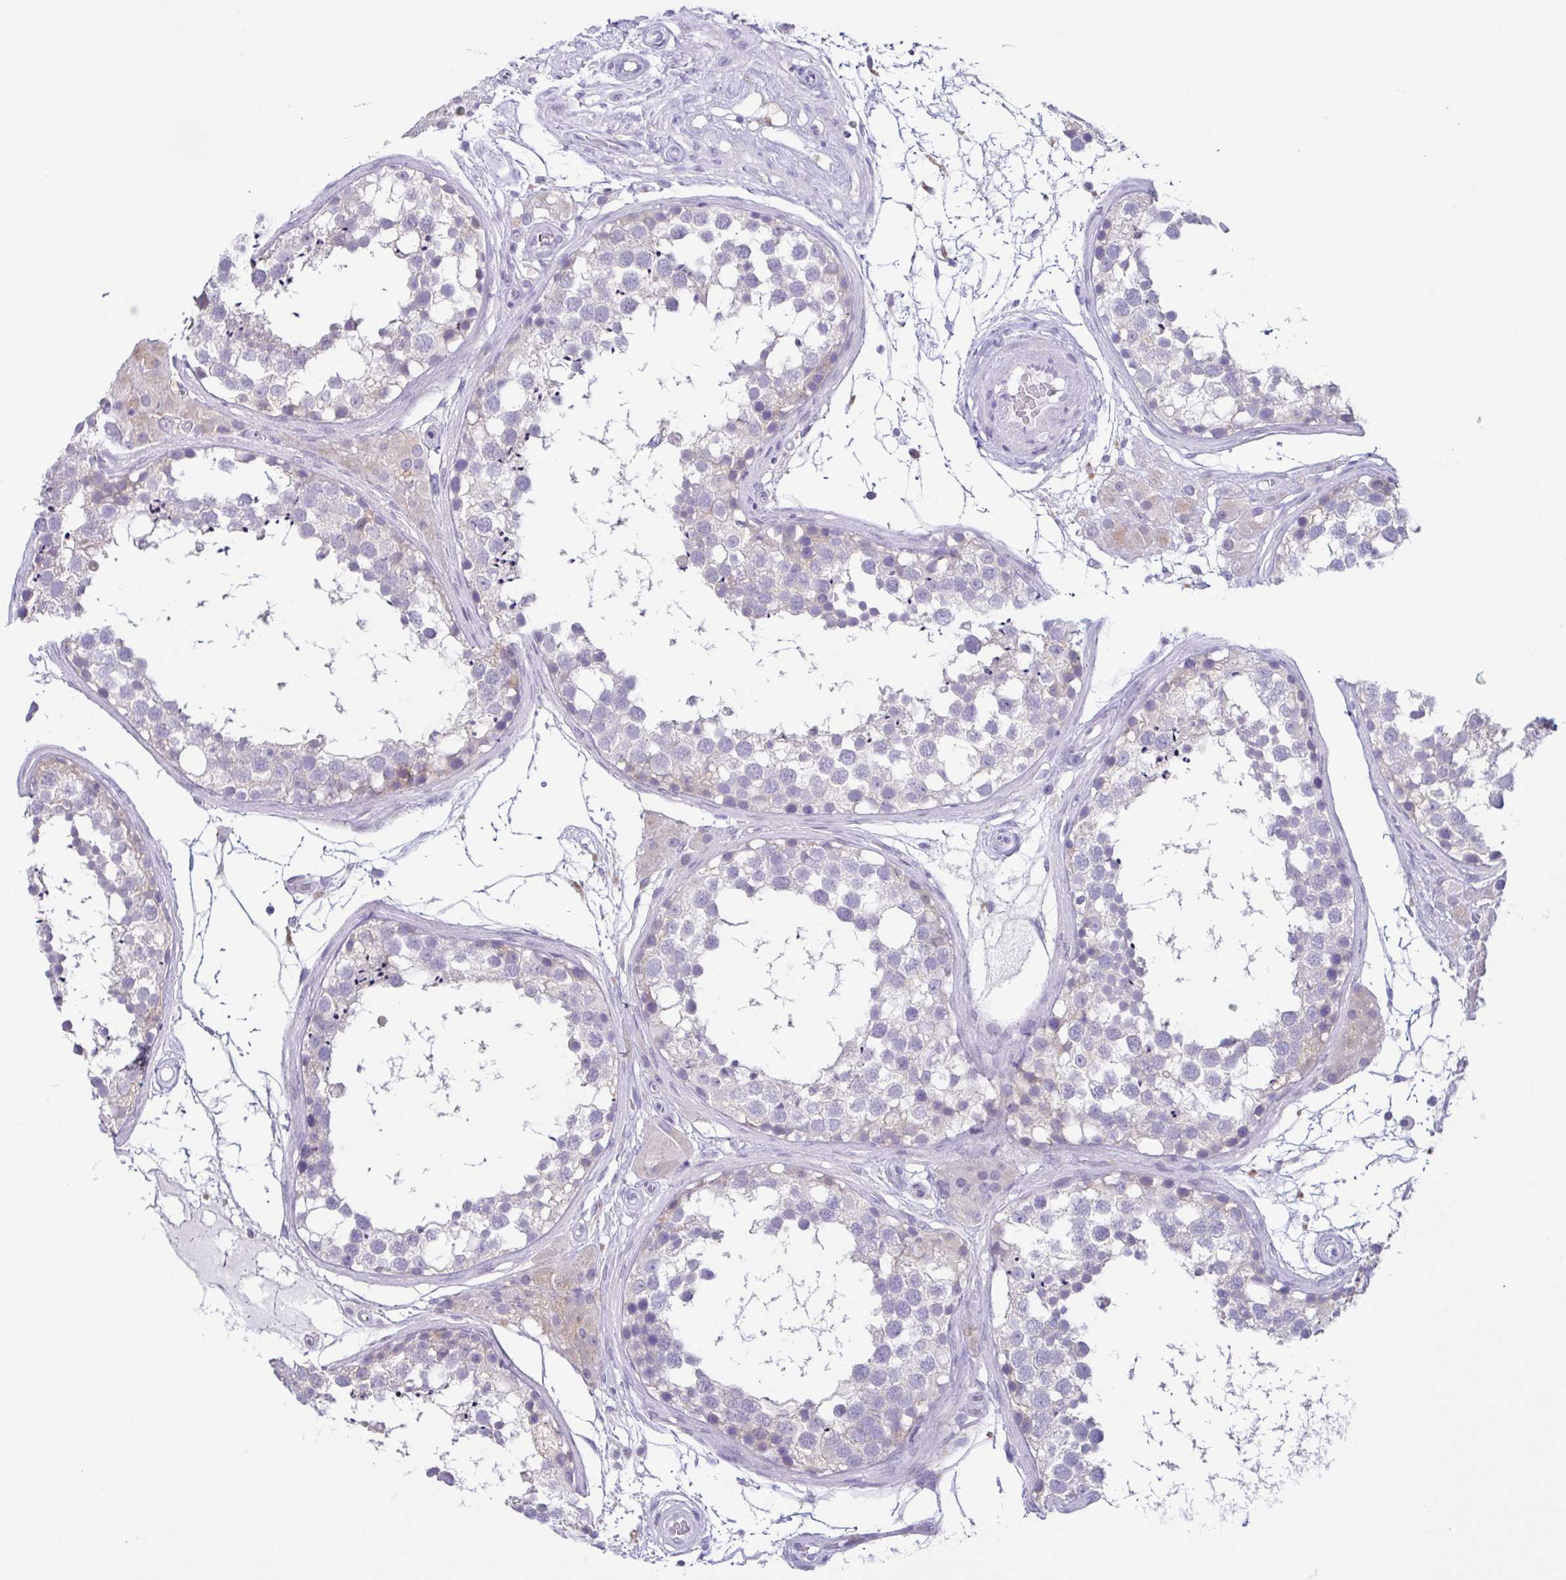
{"staining": {"intensity": "negative", "quantity": "none", "location": "none"}, "tissue": "testis", "cell_type": "Cells in seminiferous ducts", "image_type": "normal", "snomed": [{"axis": "morphology", "description": "Normal tissue, NOS"}, {"axis": "morphology", "description": "Seminoma, NOS"}, {"axis": "topography", "description": "Testis"}], "caption": "This is a micrograph of immunohistochemistry (IHC) staining of unremarkable testis, which shows no staining in cells in seminiferous ducts.", "gene": "ATP6V1G2", "patient": {"sex": "male", "age": 65}}